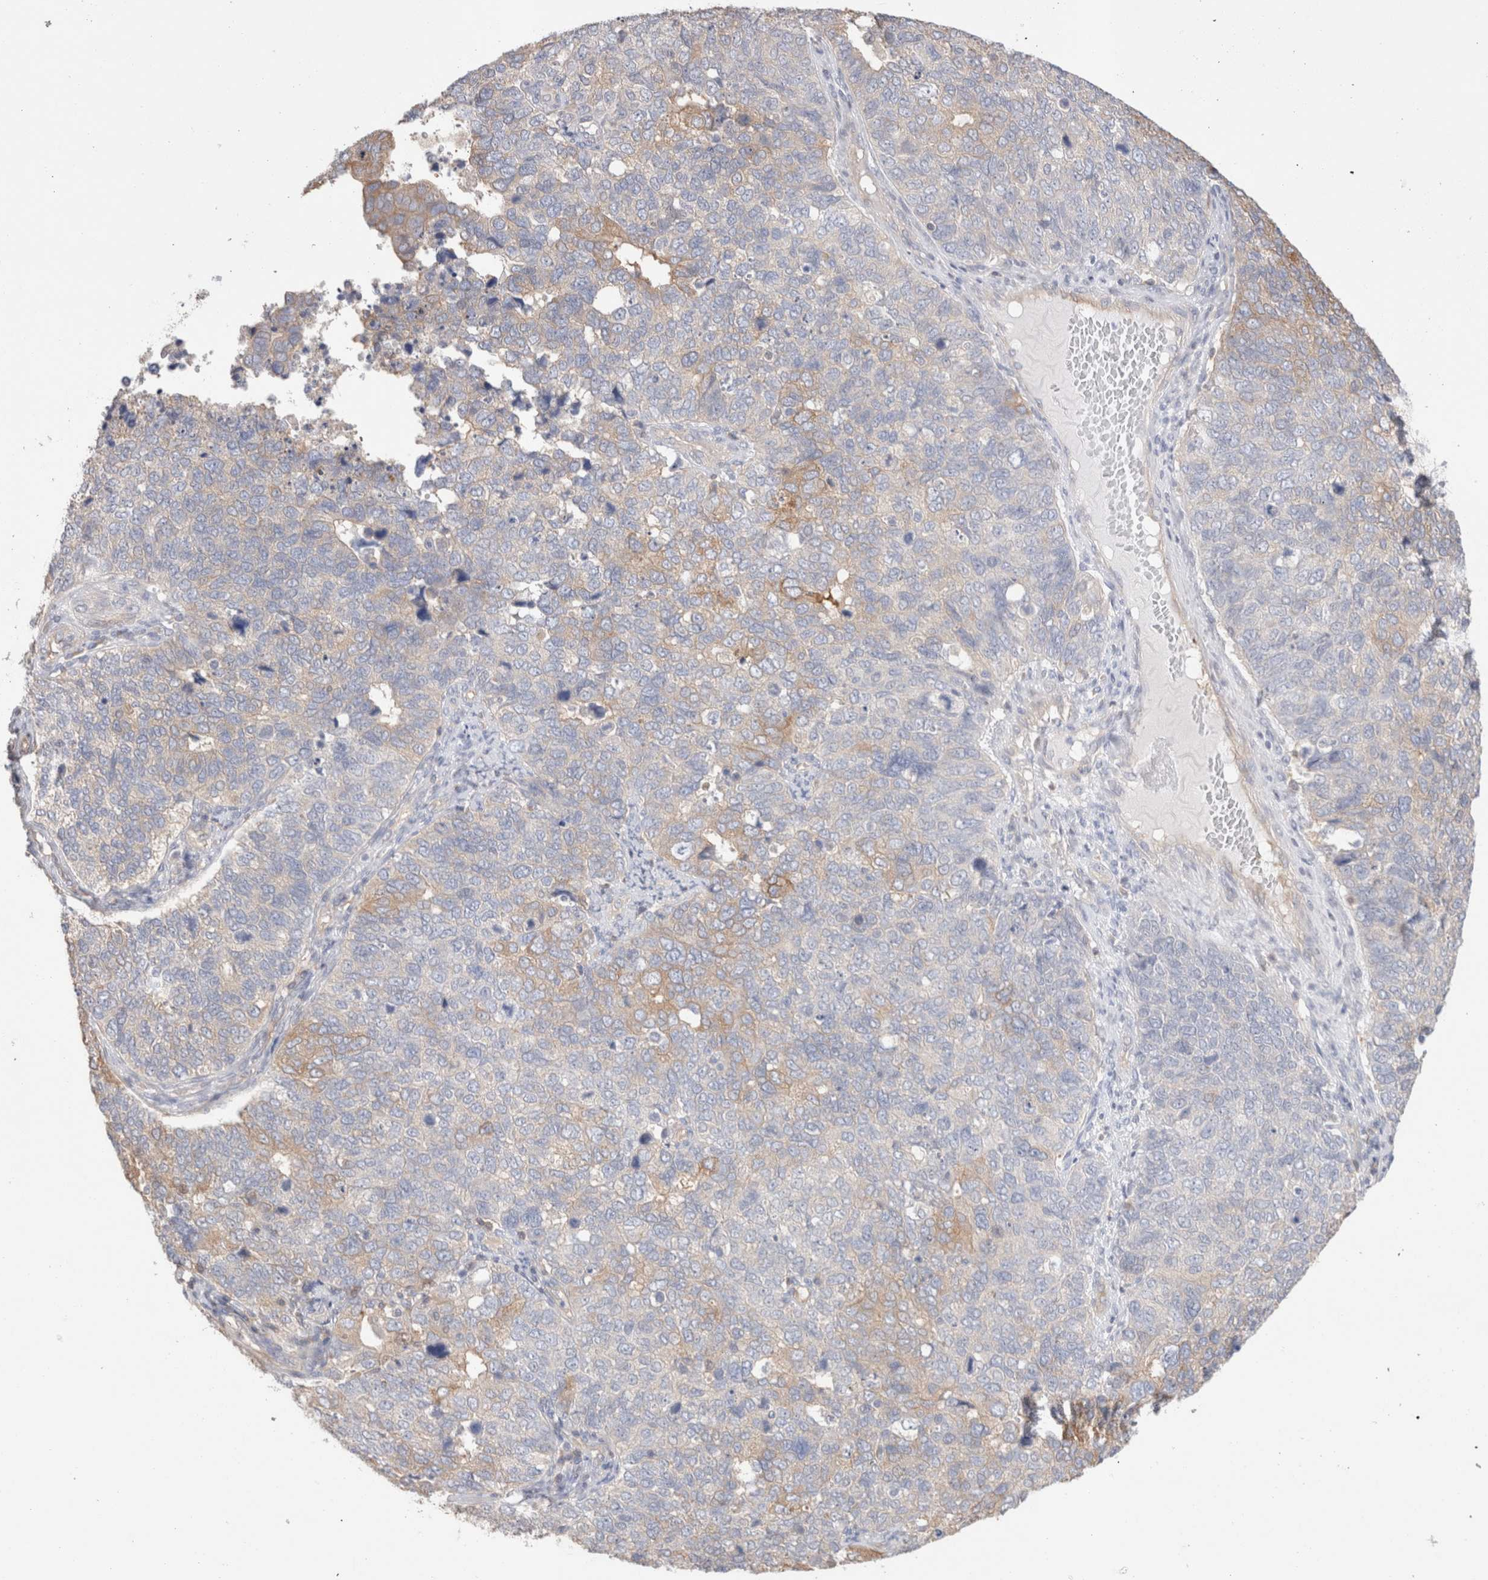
{"staining": {"intensity": "weak", "quantity": "<25%", "location": "cytoplasmic/membranous"}, "tissue": "cervical cancer", "cell_type": "Tumor cells", "image_type": "cancer", "snomed": [{"axis": "morphology", "description": "Squamous cell carcinoma, NOS"}, {"axis": "topography", "description": "Cervix"}], "caption": "Immunohistochemistry (IHC) of cervical squamous cell carcinoma demonstrates no staining in tumor cells.", "gene": "CAPN2", "patient": {"sex": "female", "age": 63}}